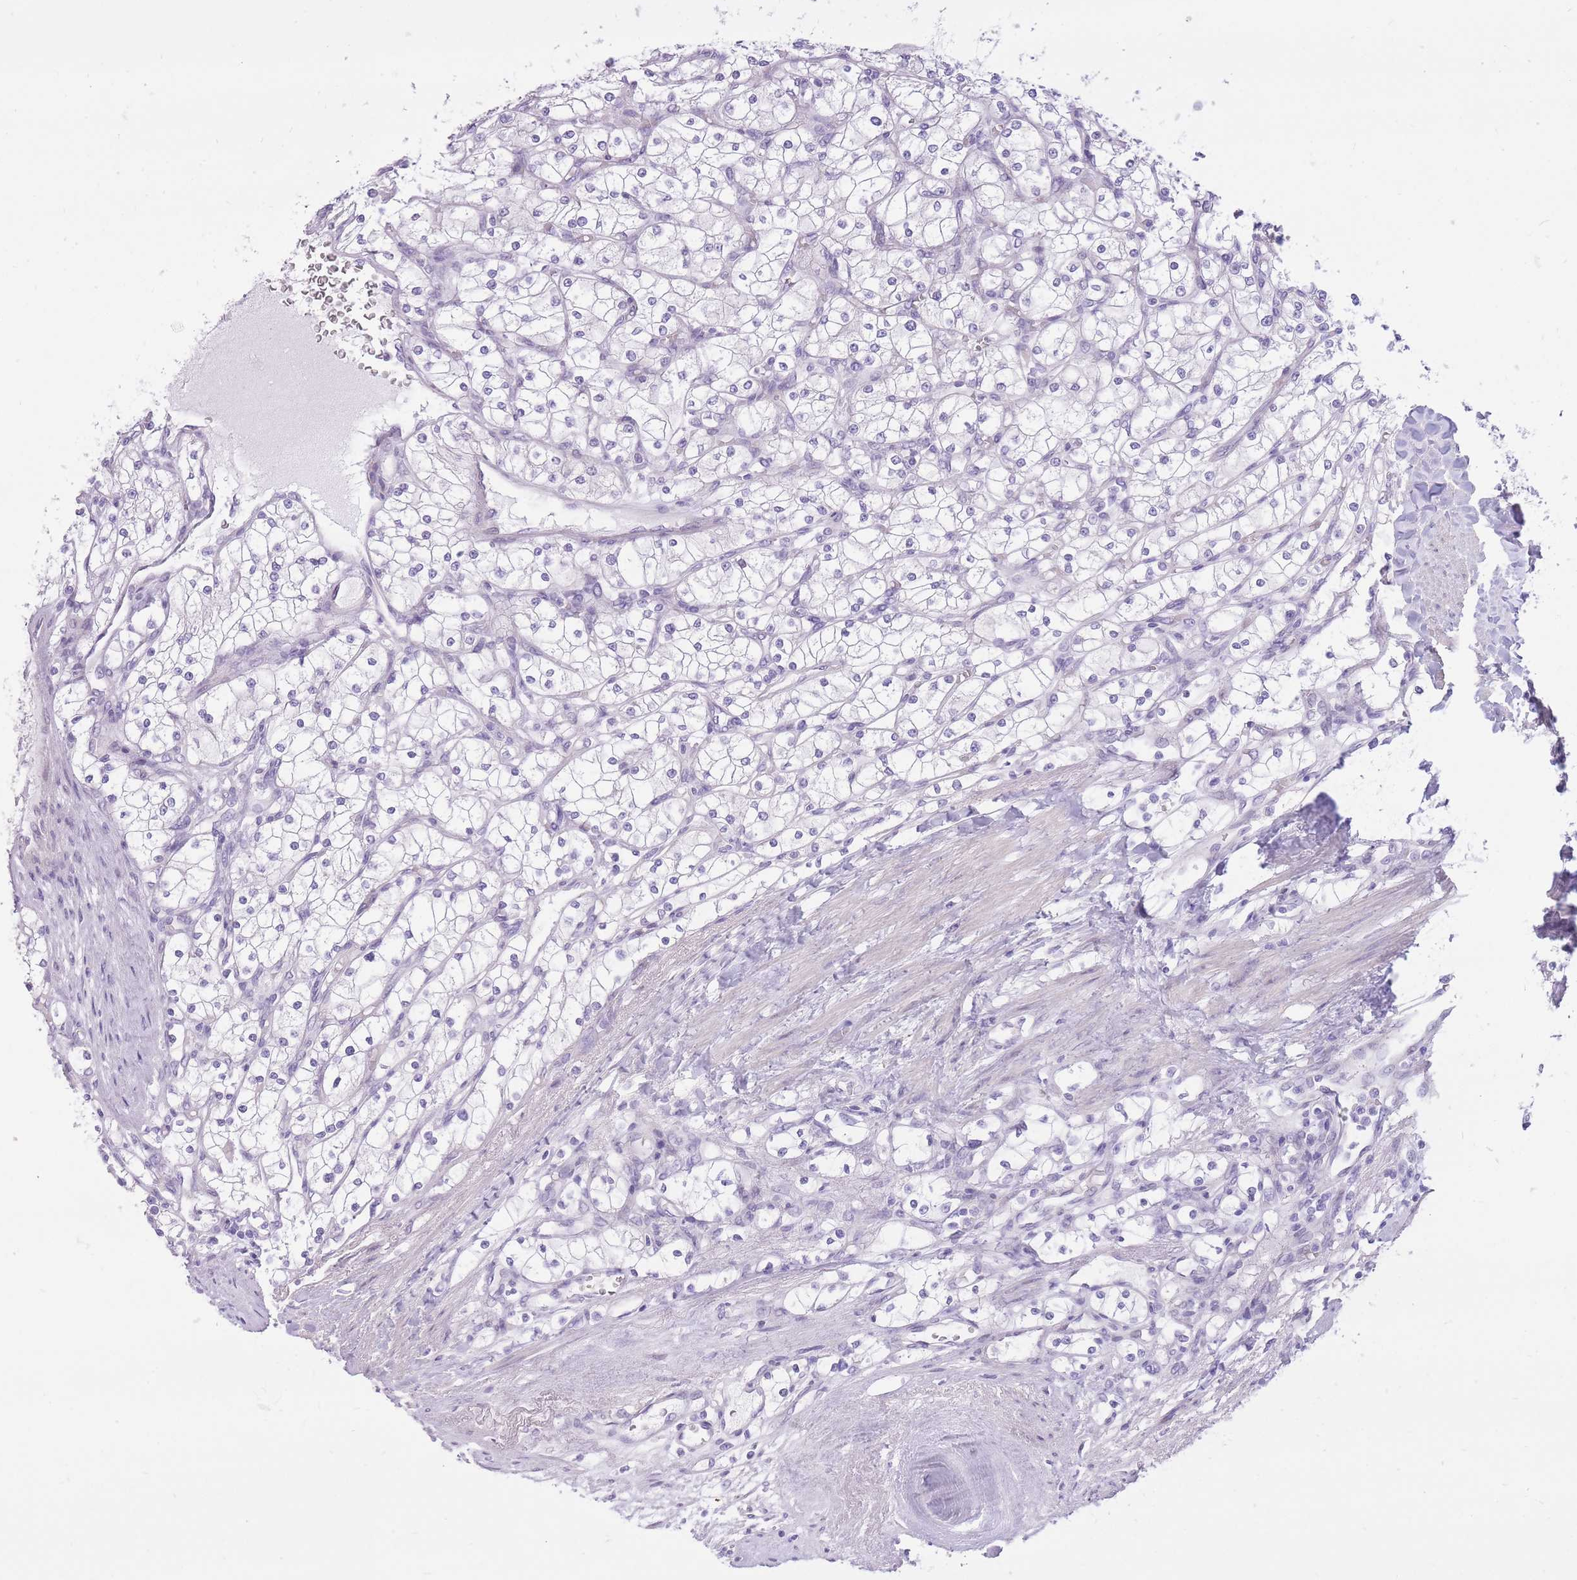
{"staining": {"intensity": "negative", "quantity": "none", "location": "none"}, "tissue": "renal cancer", "cell_type": "Tumor cells", "image_type": "cancer", "snomed": [{"axis": "morphology", "description": "Adenocarcinoma, NOS"}, {"axis": "topography", "description": "Kidney"}], "caption": "Renal cancer (adenocarcinoma) stained for a protein using immunohistochemistry reveals no positivity tumor cells.", "gene": "WDR70", "patient": {"sex": "male", "age": 80}}